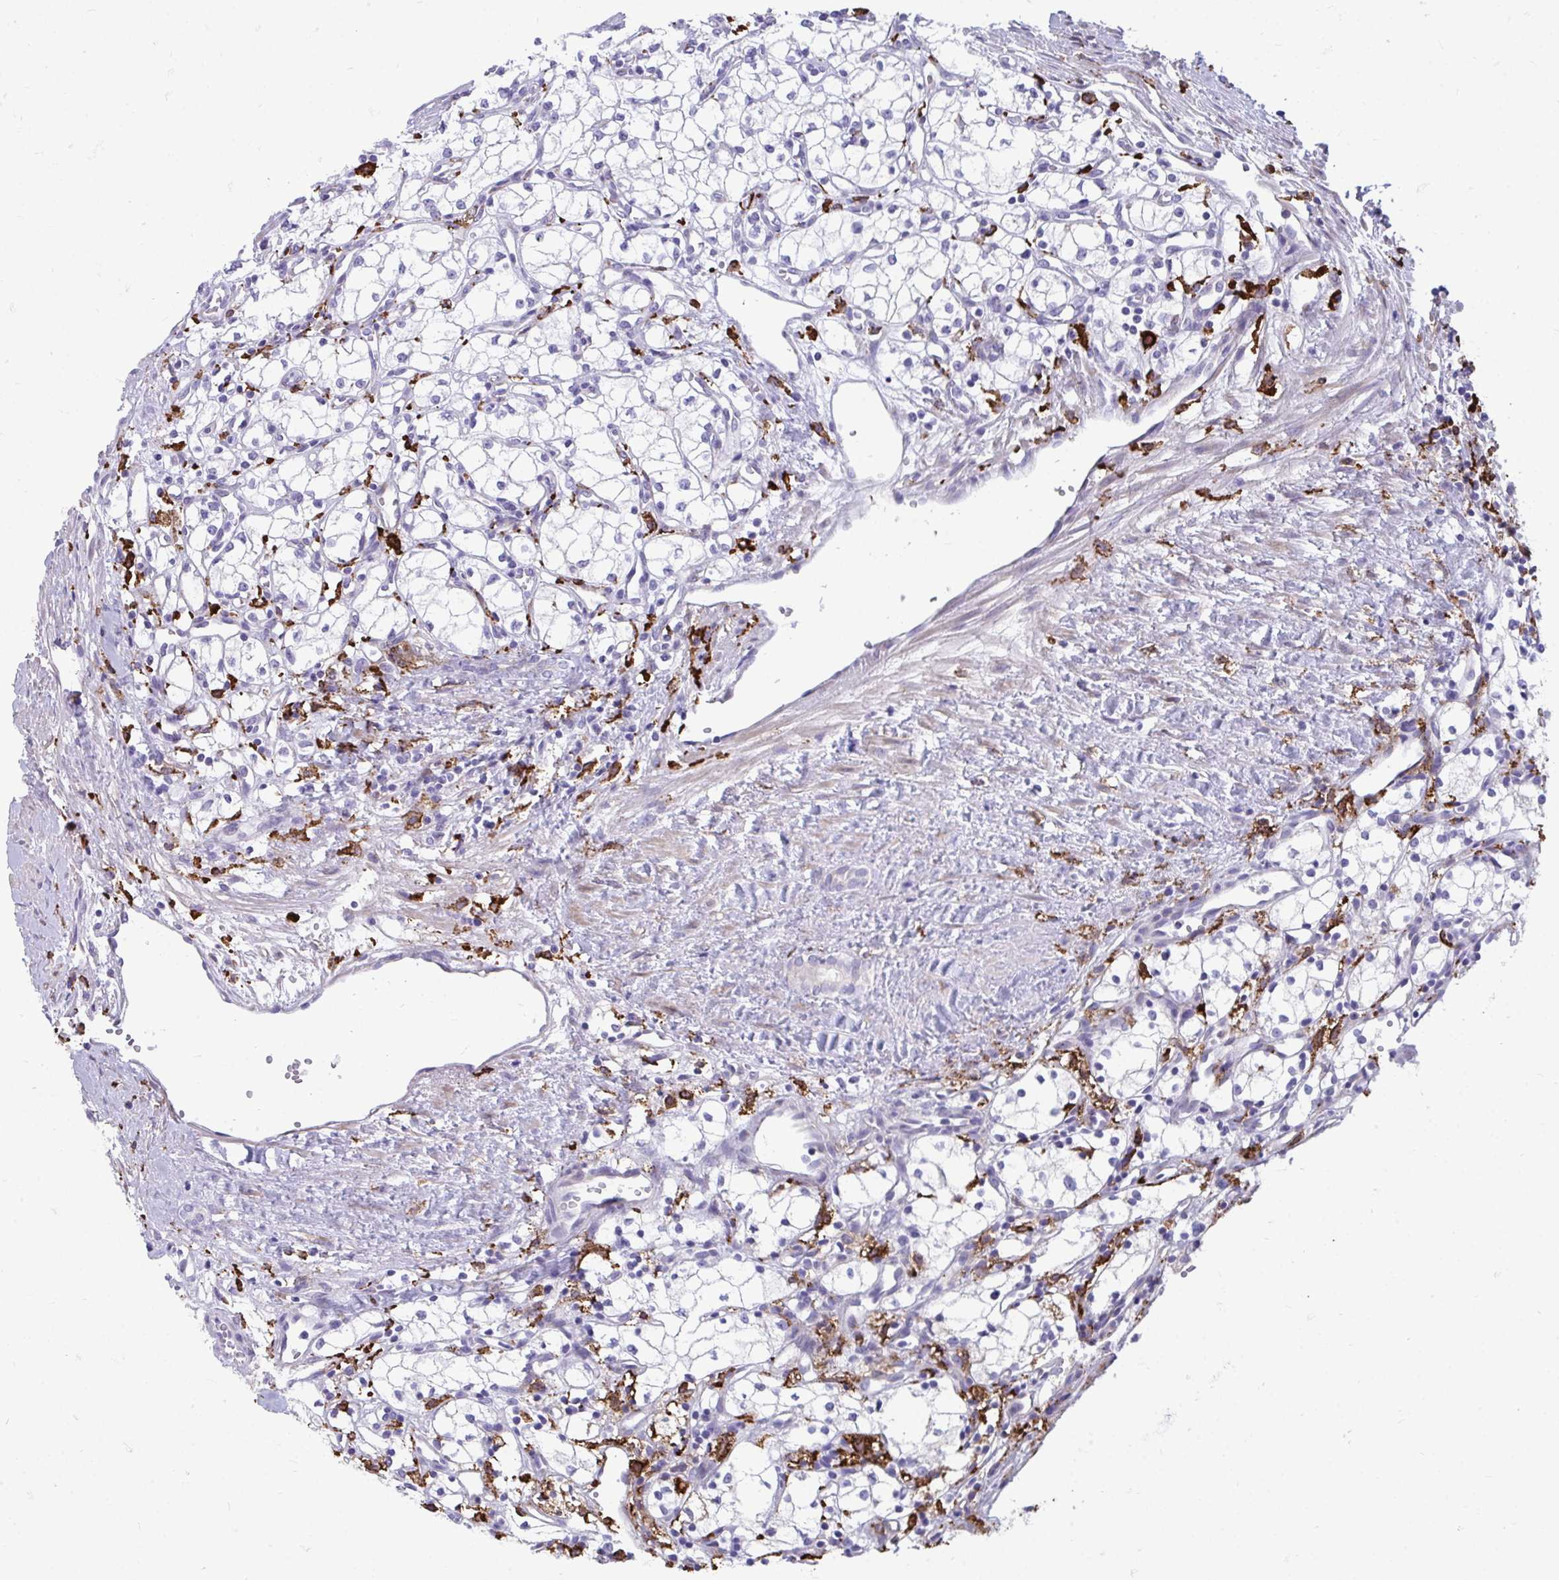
{"staining": {"intensity": "negative", "quantity": "none", "location": "none"}, "tissue": "renal cancer", "cell_type": "Tumor cells", "image_type": "cancer", "snomed": [{"axis": "morphology", "description": "Adenocarcinoma, NOS"}, {"axis": "topography", "description": "Kidney"}], "caption": "Immunohistochemistry (IHC) photomicrograph of neoplastic tissue: renal adenocarcinoma stained with DAB exhibits no significant protein positivity in tumor cells.", "gene": "CD163", "patient": {"sex": "male", "age": 59}}